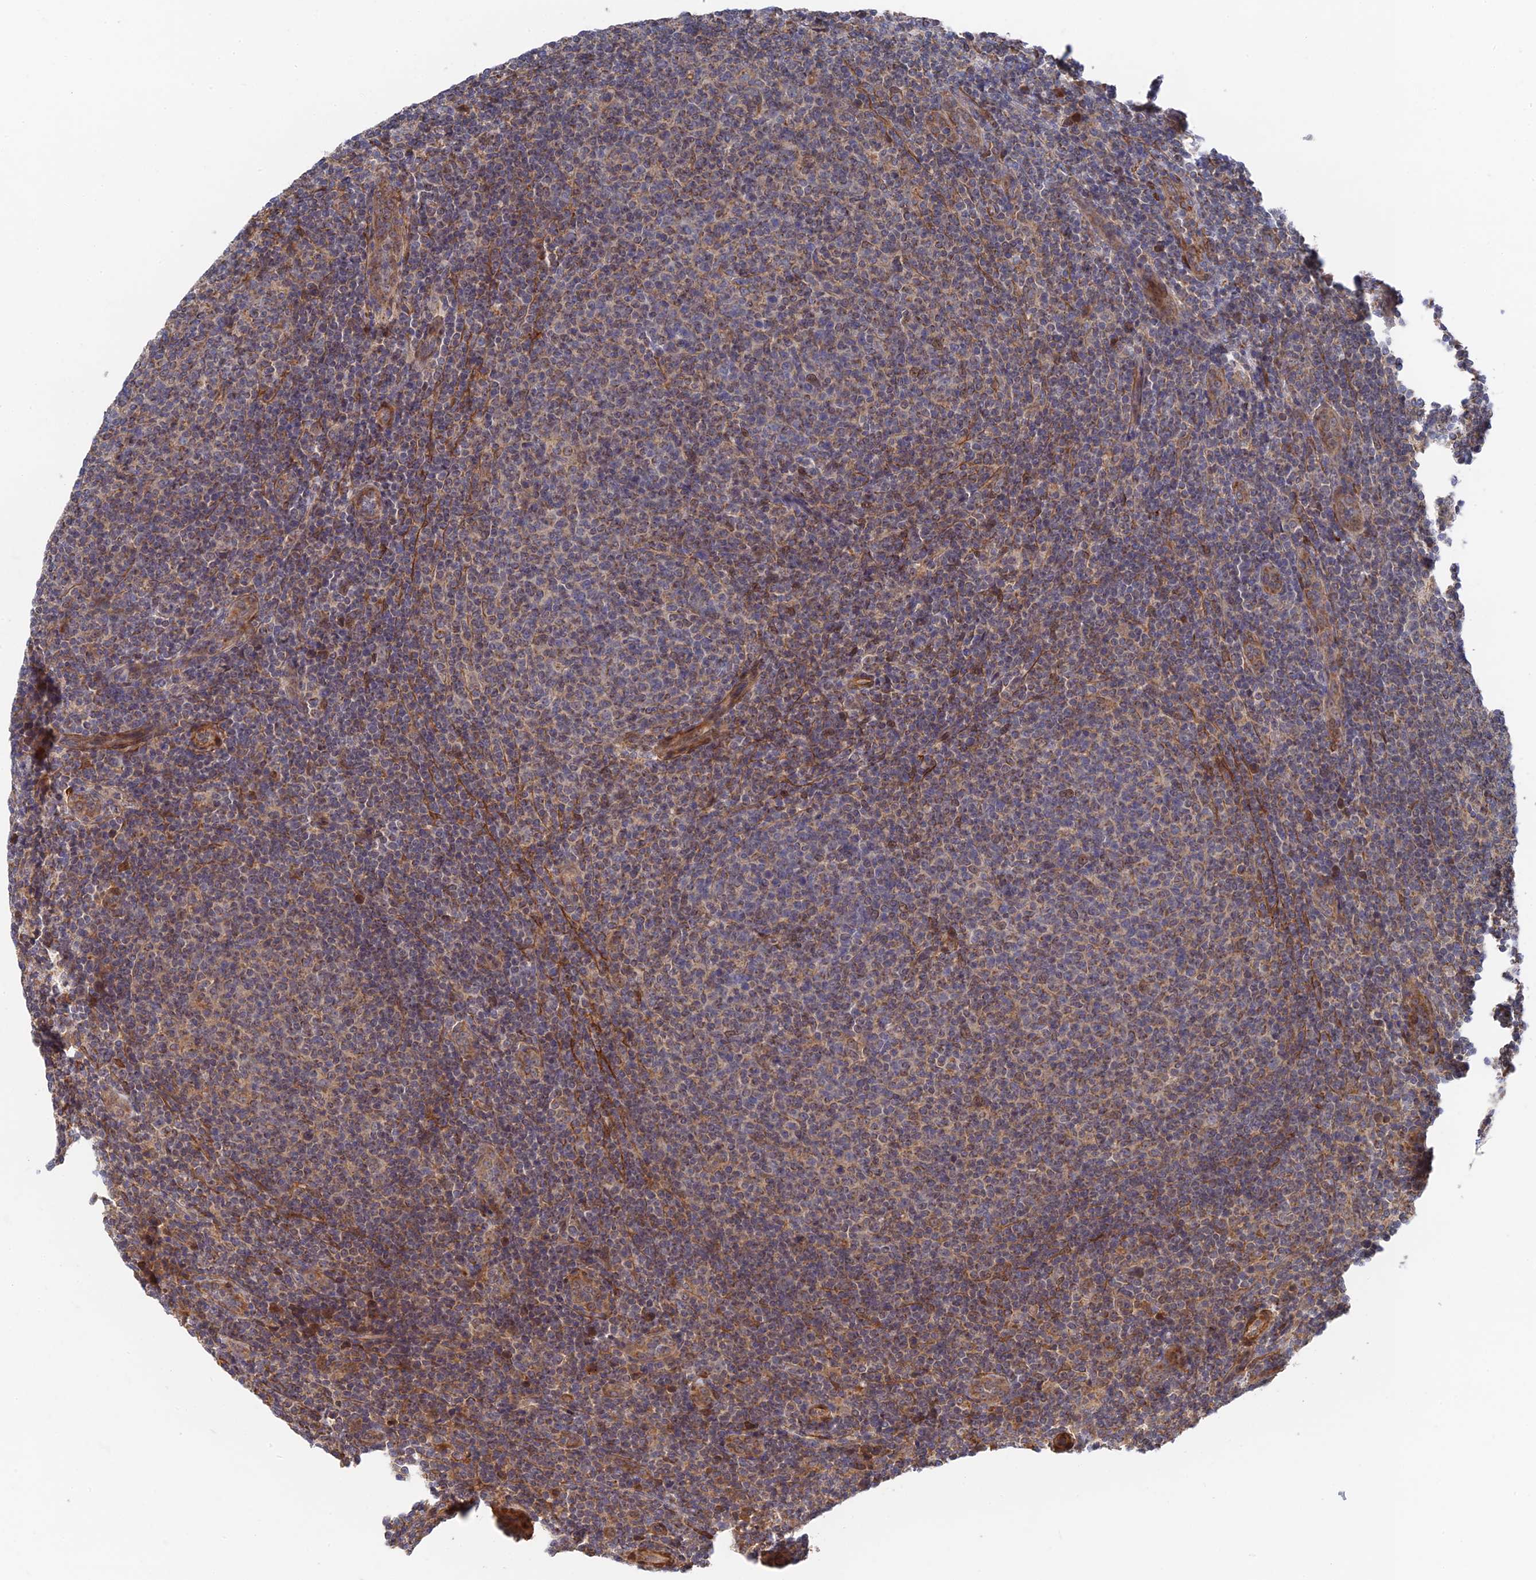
{"staining": {"intensity": "weak", "quantity": "25%-75%", "location": "cytoplasmic/membranous"}, "tissue": "lymphoma", "cell_type": "Tumor cells", "image_type": "cancer", "snomed": [{"axis": "morphology", "description": "Malignant lymphoma, non-Hodgkin's type, Low grade"}, {"axis": "topography", "description": "Lymph node"}], "caption": "Brown immunohistochemical staining in human malignant lymphoma, non-Hodgkin's type (low-grade) exhibits weak cytoplasmic/membranous staining in approximately 25%-75% of tumor cells.", "gene": "ZNF320", "patient": {"sex": "male", "age": 66}}